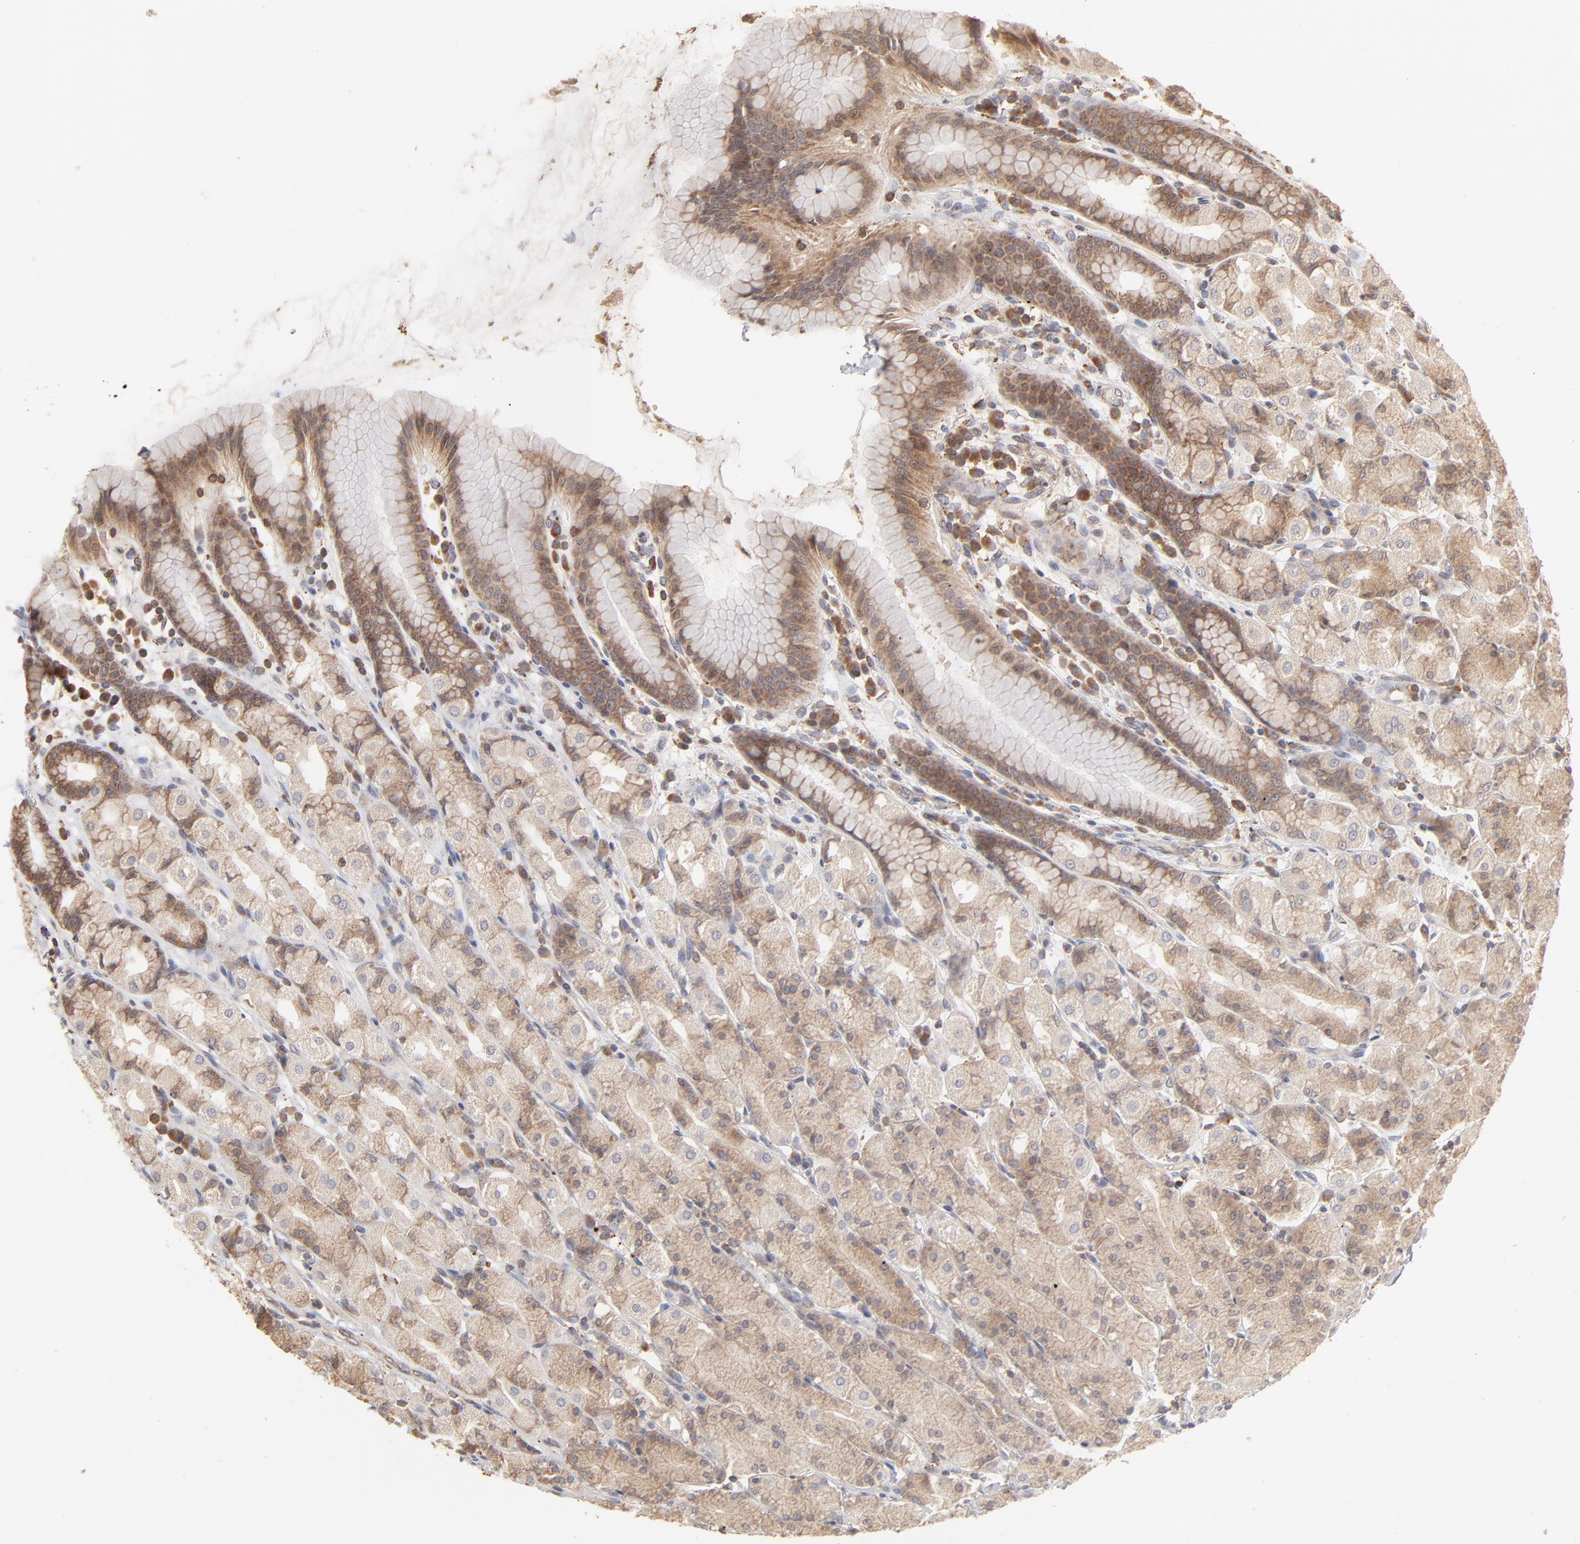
{"staining": {"intensity": "moderate", "quantity": ">75%", "location": "cytoplasmic/membranous"}, "tissue": "stomach", "cell_type": "Glandular cells", "image_type": "normal", "snomed": [{"axis": "morphology", "description": "Normal tissue, NOS"}, {"axis": "topography", "description": "Stomach, upper"}], "caption": "Protein positivity by immunohistochemistry (IHC) exhibits moderate cytoplasmic/membranous staining in approximately >75% of glandular cells in normal stomach.", "gene": "RNF213", "patient": {"sex": "male", "age": 68}}